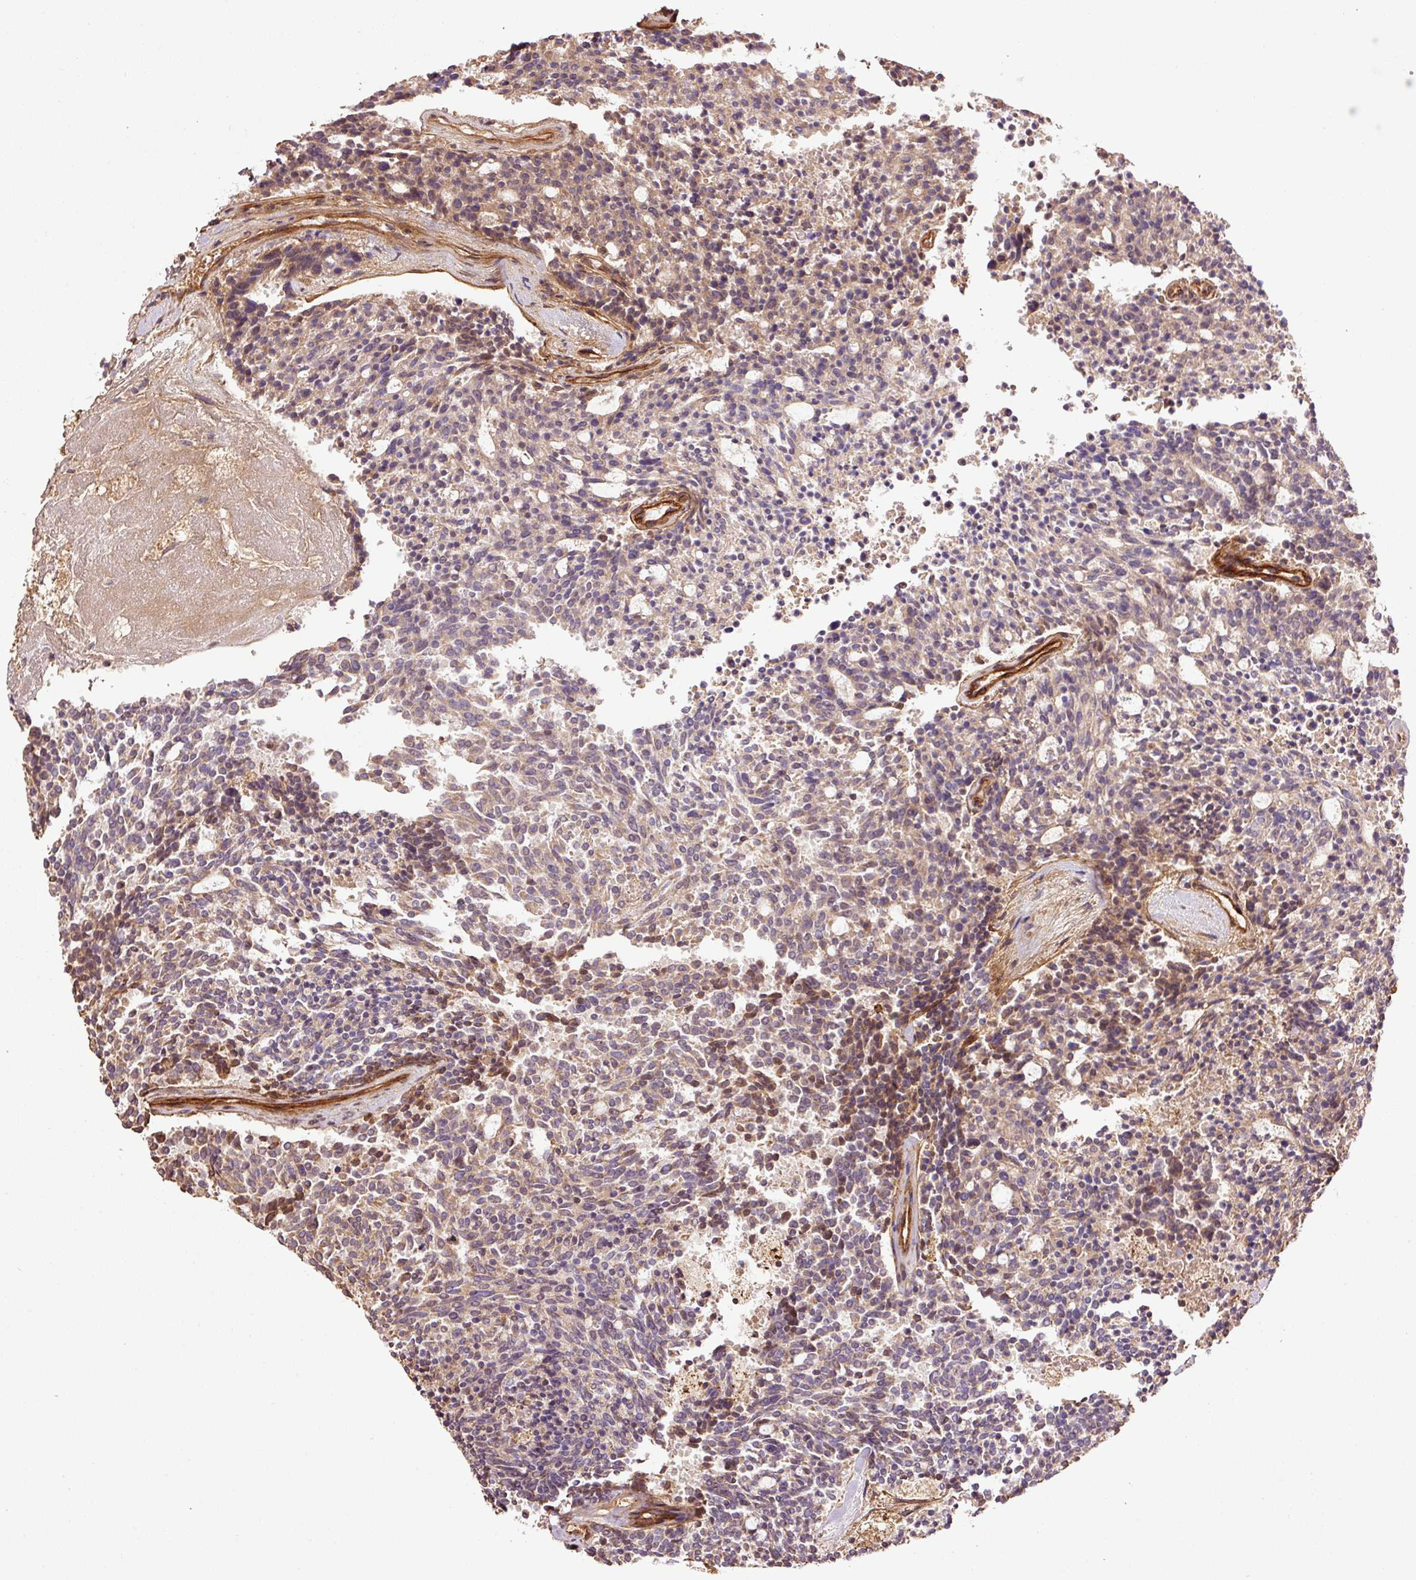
{"staining": {"intensity": "weak", "quantity": "25%-75%", "location": "cytoplasmic/membranous"}, "tissue": "carcinoid", "cell_type": "Tumor cells", "image_type": "cancer", "snomed": [{"axis": "morphology", "description": "Carcinoid, malignant, NOS"}, {"axis": "topography", "description": "Pancreas"}], "caption": "Malignant carcinoid stained with immunohistochemistry demonstrates weak cytoplasmic/membranous staining in approximately 25%-75% of tumor cells.", "gene": "NID2", "patient": {"sex": "female", "age": 54}}